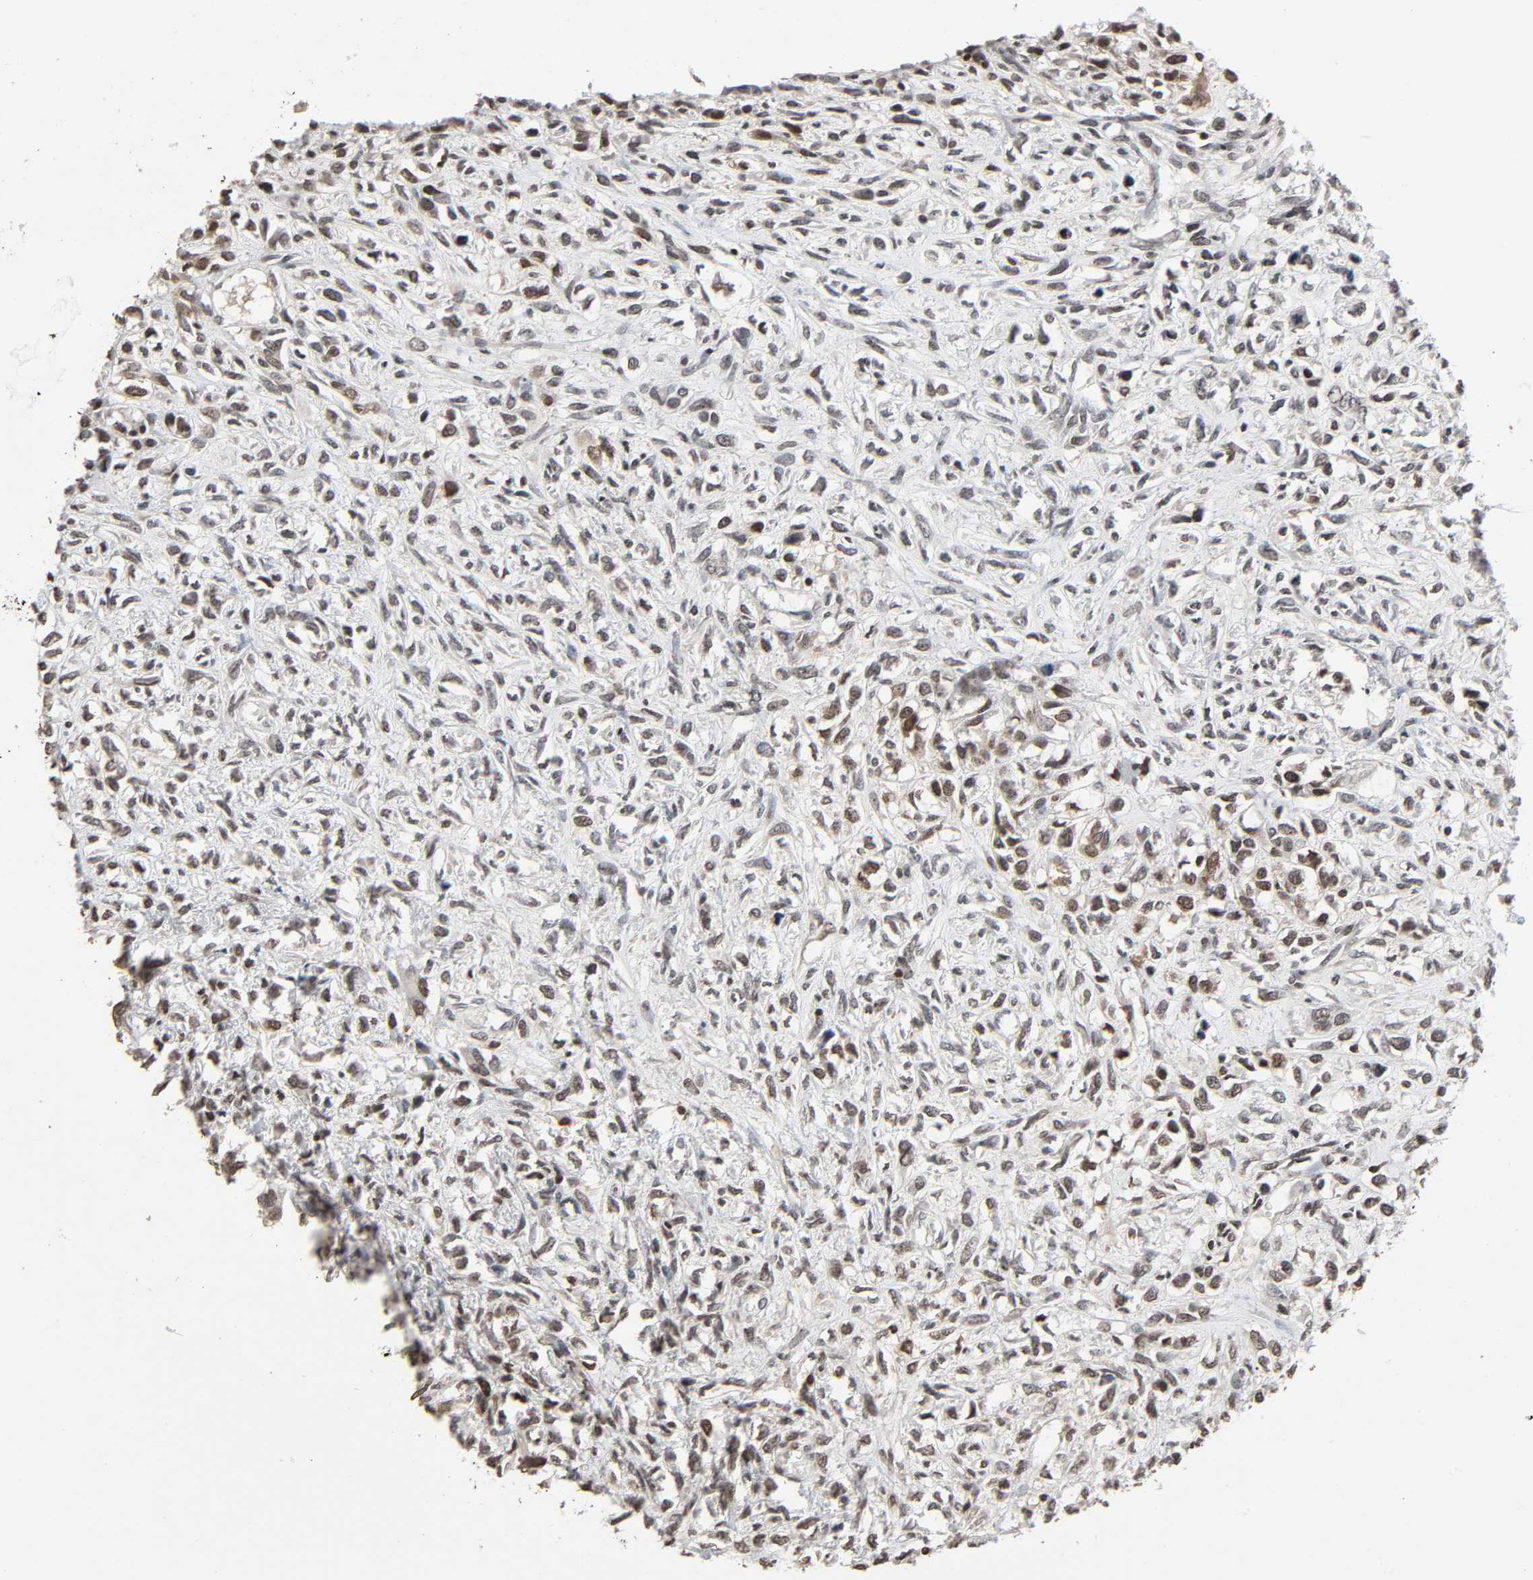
{"staining": {"intensity": "weak", "quantity": "<25%", "location": "nuclear"}, "tissue": "head and neck cancer", "cell_type": "Tumor cells", "image_type": "cancer", "snomed": [{"axis": "morphology", "description": "Necrosis, NOS"}, {"axis": "morphology", "description": "Neoplasm, malignant, NOS"}, {"axis": "topography", "description": "Salivary gland"}, {"axis": "topography", "description": "Head-Neck"}], "caption": "DAB (3,3'-diaminobenzidine) immunohistochemical staining of head and neck neoplasm (malignant) shows no significant staining in tumor cells.", "gene": "STK4", "patient": {"sex": "male", "age": 43}}